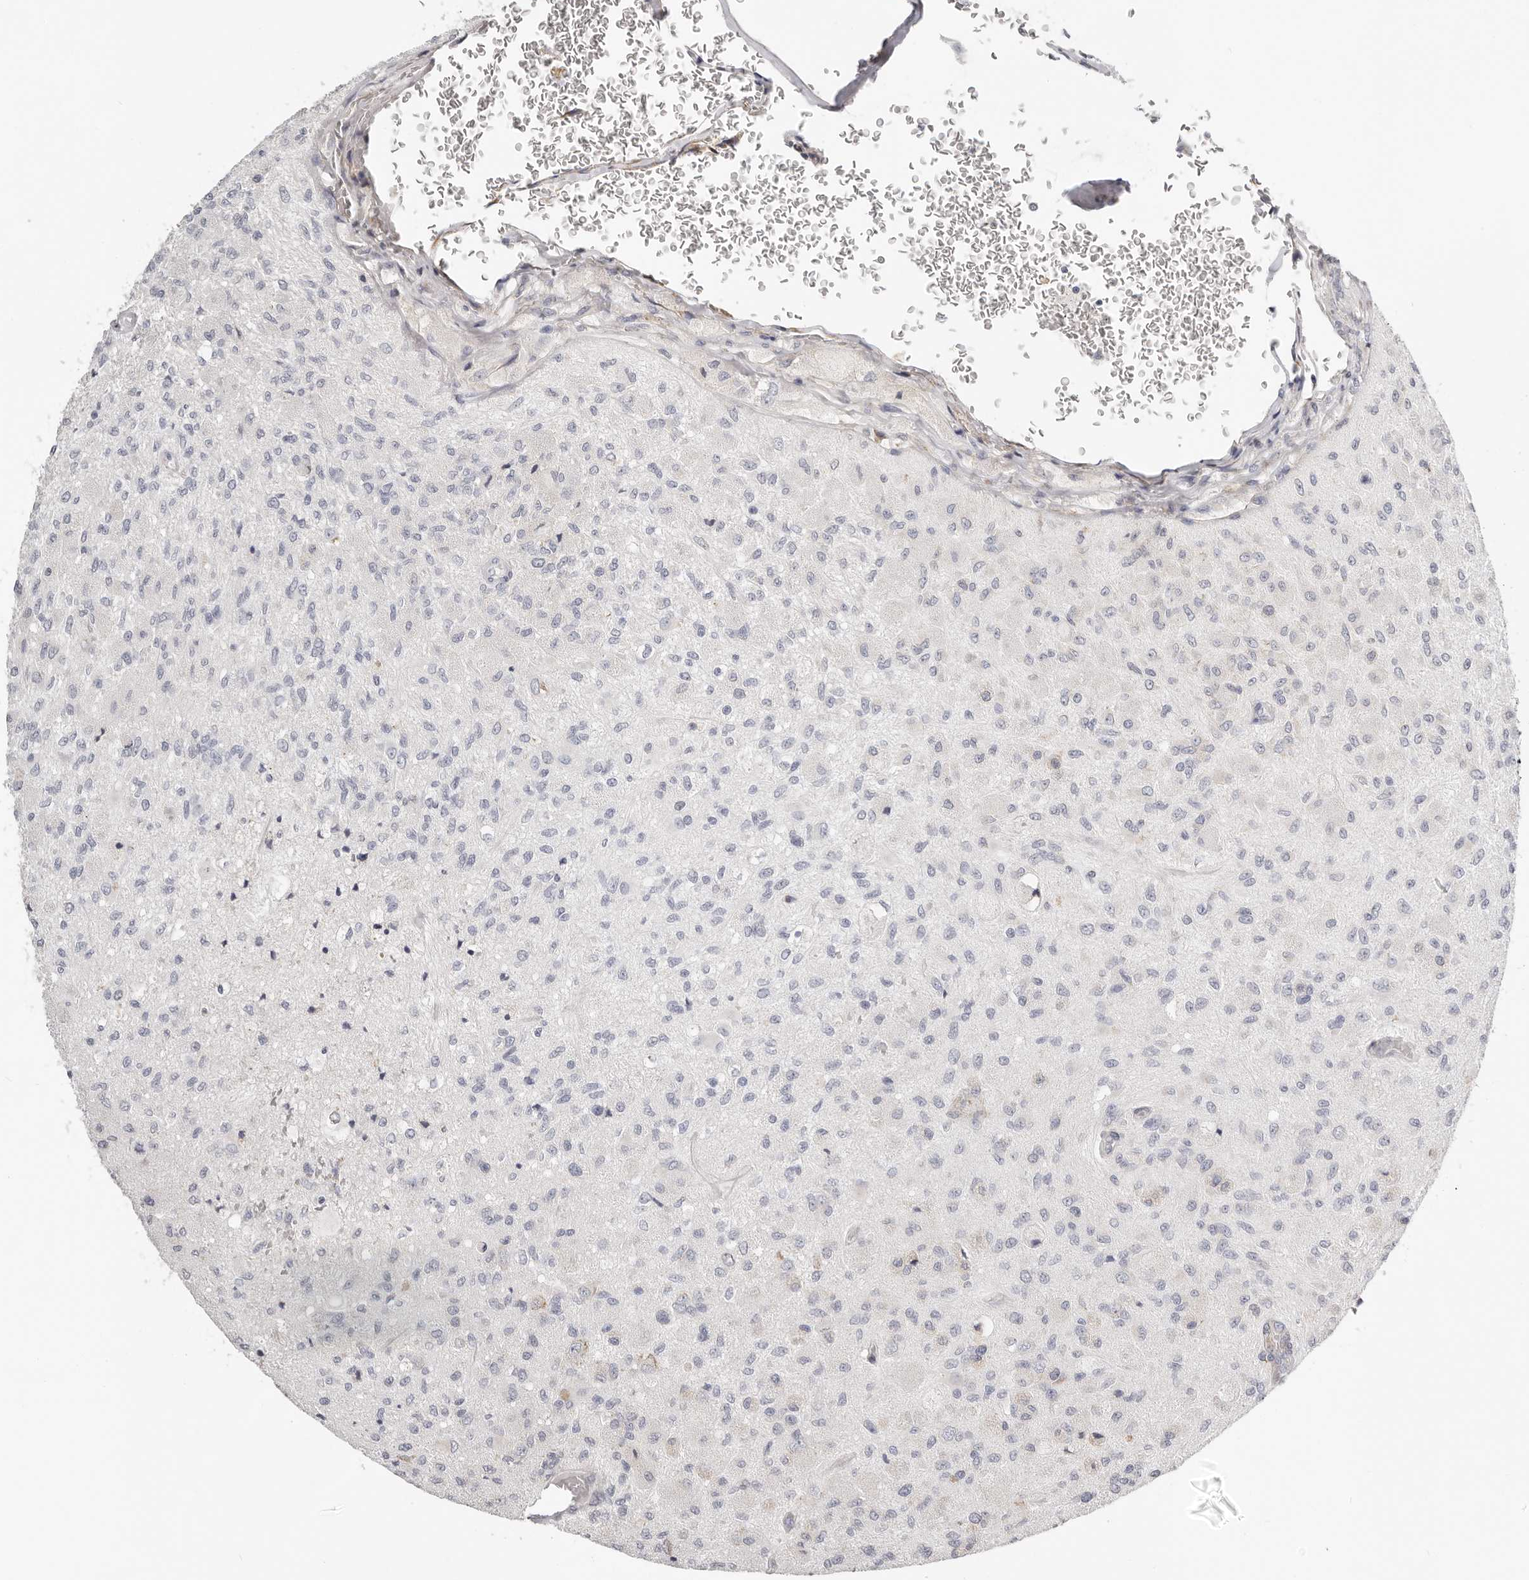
{"staining": {"intensity": "negative", "quantity": "none", "location": "none"}, "tissue": "glioma", "cell_type": "Tumor cells", "image_type": "cancer", "snomed": [{"axis": "morphology", "description": "Normal tissue, NOS"}, {"axis": "morphology", "description": "Glioma, malignant, High grade"}, {"axis": "topography", "description": "Cerebral cortex"}], "caption": "IHC of human glioma demonstrates no positivity in tumor cells.", "gene": "IL32", "patient": {"sex": "male", "age": 77}}